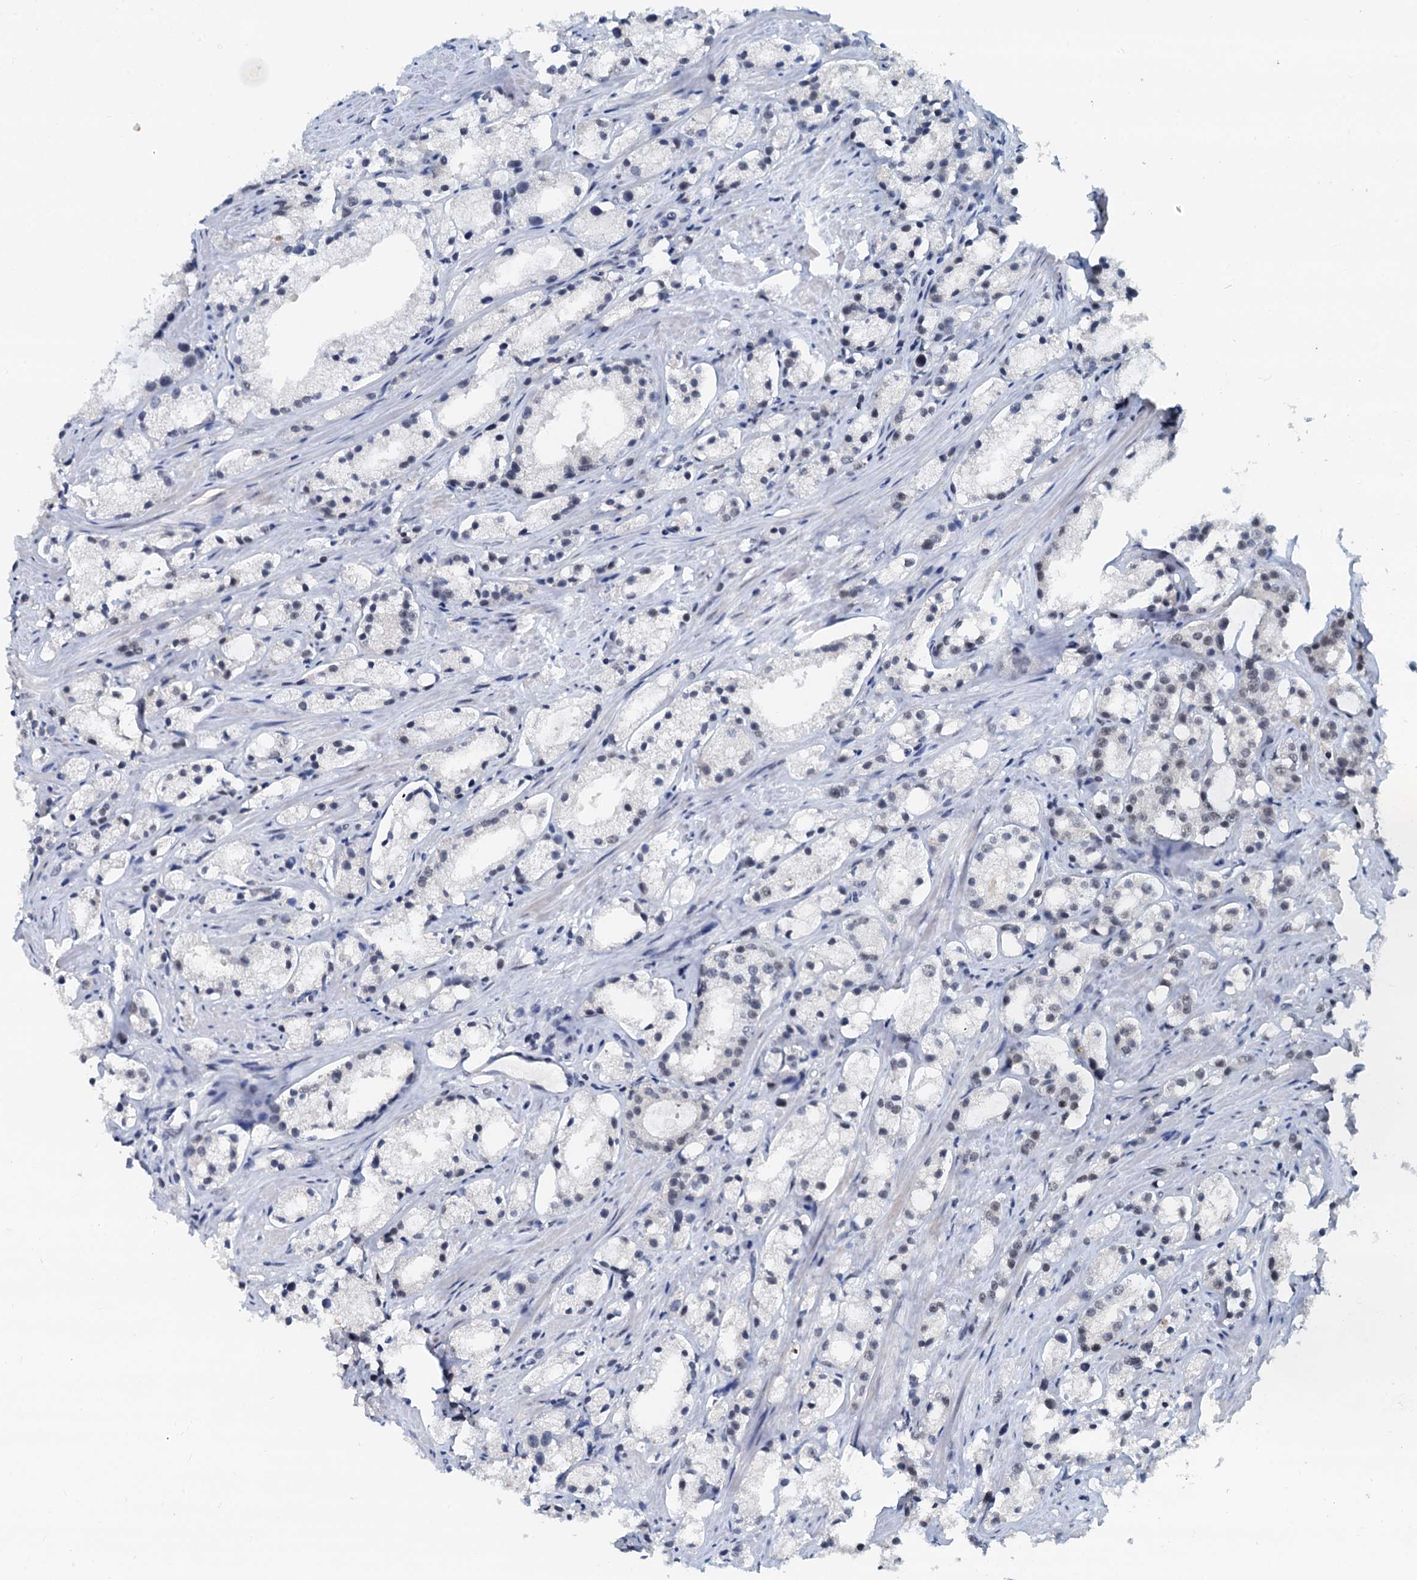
{"staining": {"intensity": "weak", "quantity": "<25%", "location": "nuclear"}, "tissue": "prostate cancer", "cell_type": "Tumor cells", "image_type": "cancer", "snomed": [{"axis": "morphology", "description": "Adenocarcinoma, High grade"}, {"axis": "topography", "description": "Prostate"}], "caption": "DAB immunohistochemical staining of human prostate cancer (high-grade adenocarcinoma) demonstrates no significant positivity in tumor cells.", "gene": "SNRPD1", "patient": {"sex": "male", "age": 66}}